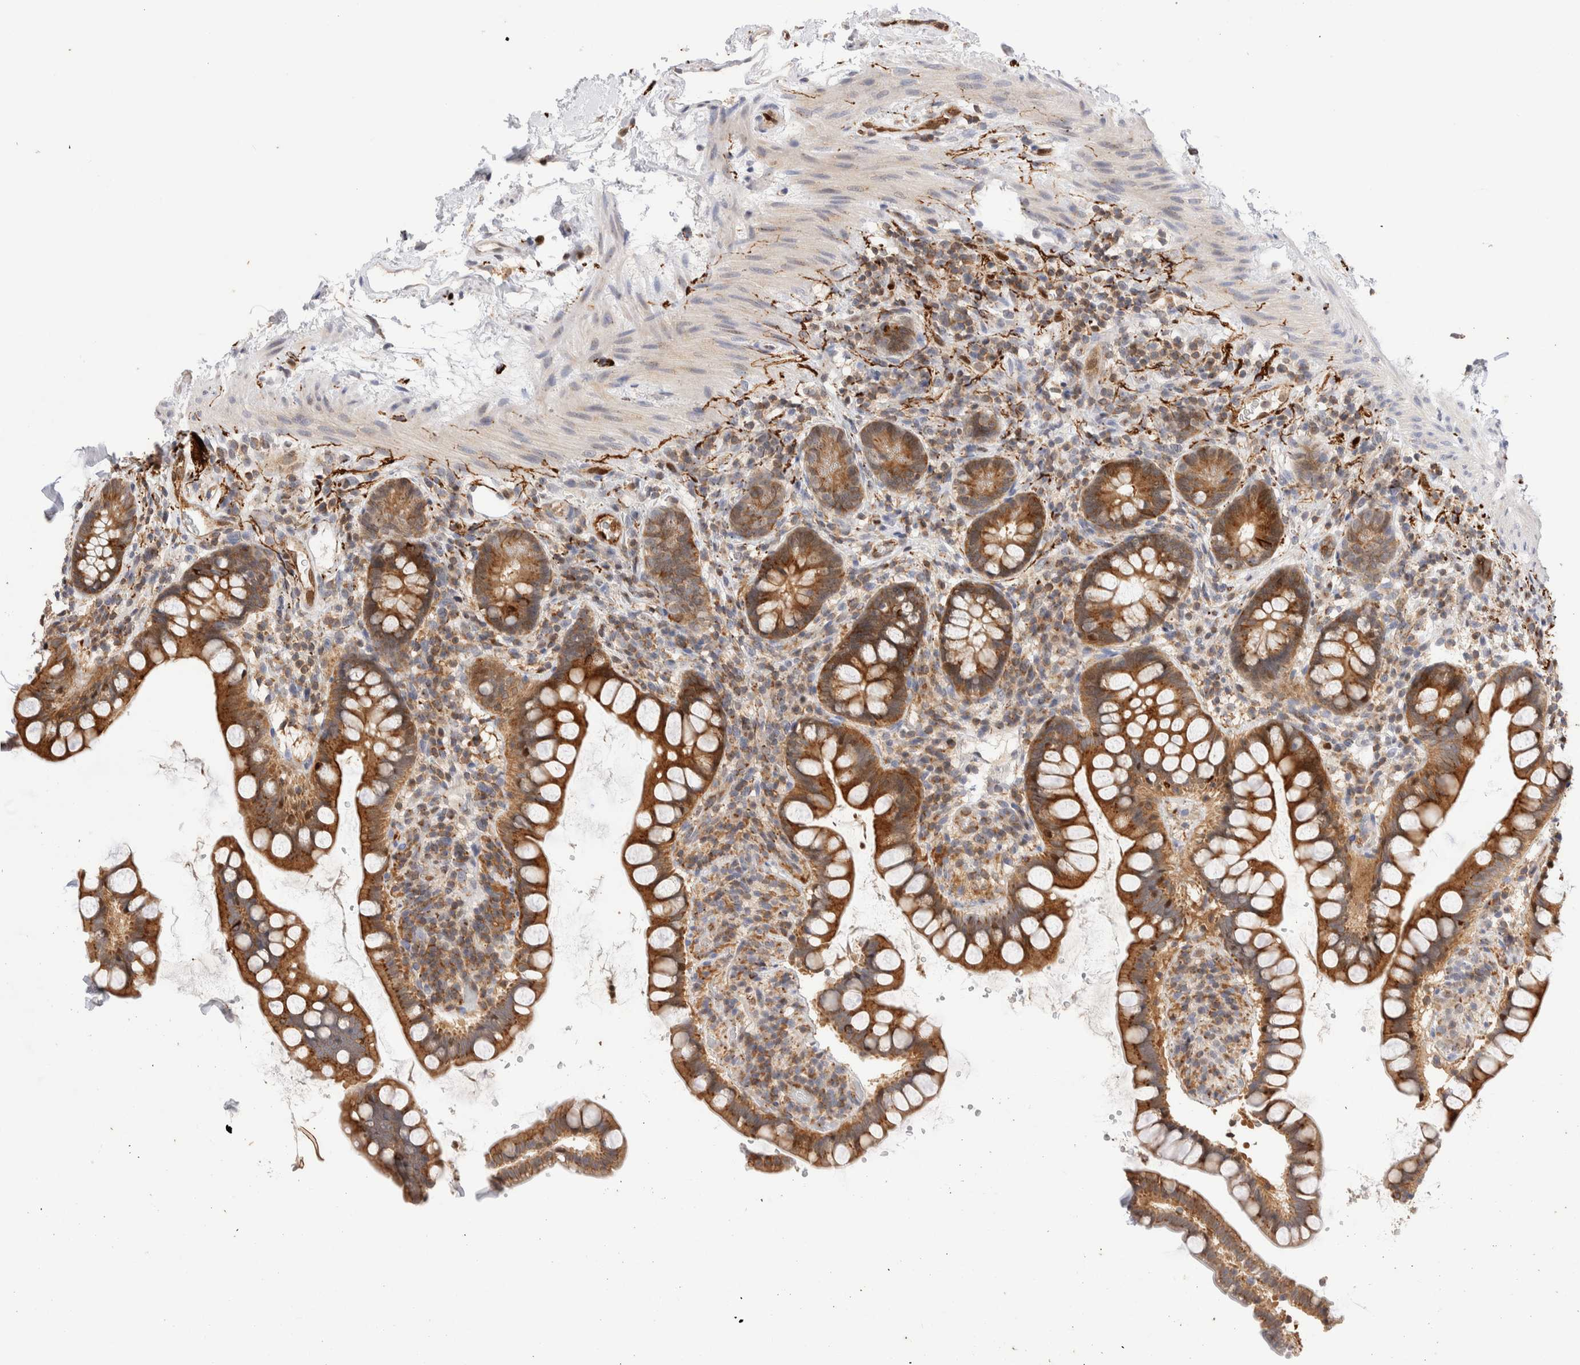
{"staining": {"intensity": "moderate", "quantity": ">75%", "location": "cytoplasmic/membranous"}, "tissue": "small intestine", "cell_type": "Glandular cells", "image_type": "normal", "snomed": [{"axis": "morphology", "description": "Normal tissue, NOS"}, {"axis": "topography", "description": "Smooth muscle"}, {"axis": "topography", "description": "Small intestine"}], "caption": "A brown stain highlights moderate cytoplasmic/membranous expression of a protein in glandular cells of unremarkable human small intestine.", "gene": "NSMAF", "patient": {"sex": "female", "age": 84}}